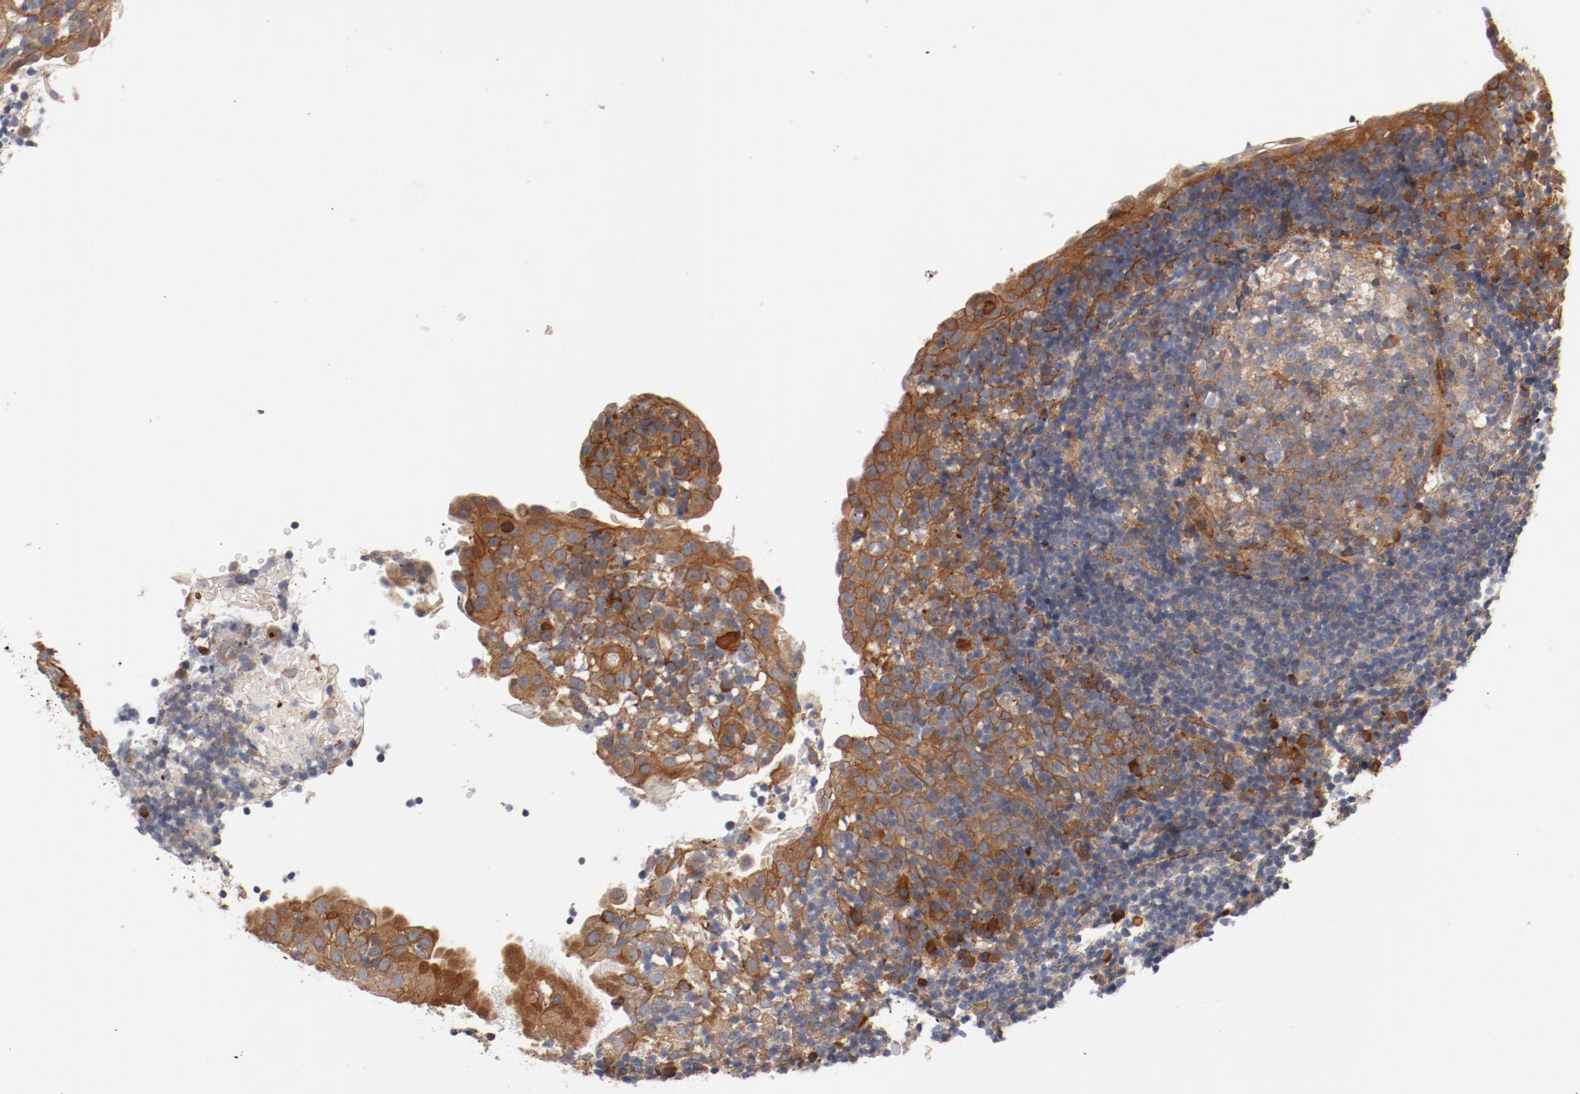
{"staining": {"intensity": "weak", "quantity": ">75%", "location": "cytoplasmic/membranous"}, "tissue": "tonsil", "cell_type": "Germinal center cells", "image_type": "normal", "snomed": [{"axis": "morphology", "description": "Normal tissue, NOS"}, {"axis": "topography", "description": "Tonsil"}], "caption": "Weak cytoplasmic/membranous expression is present in approximately >75% of germinal center cells in benign tonsil. (DAB IHC with brightfield microscopy, high magnification).", "gene": "PITPNM2", "patient": {"sex": "female", "age": 40}}